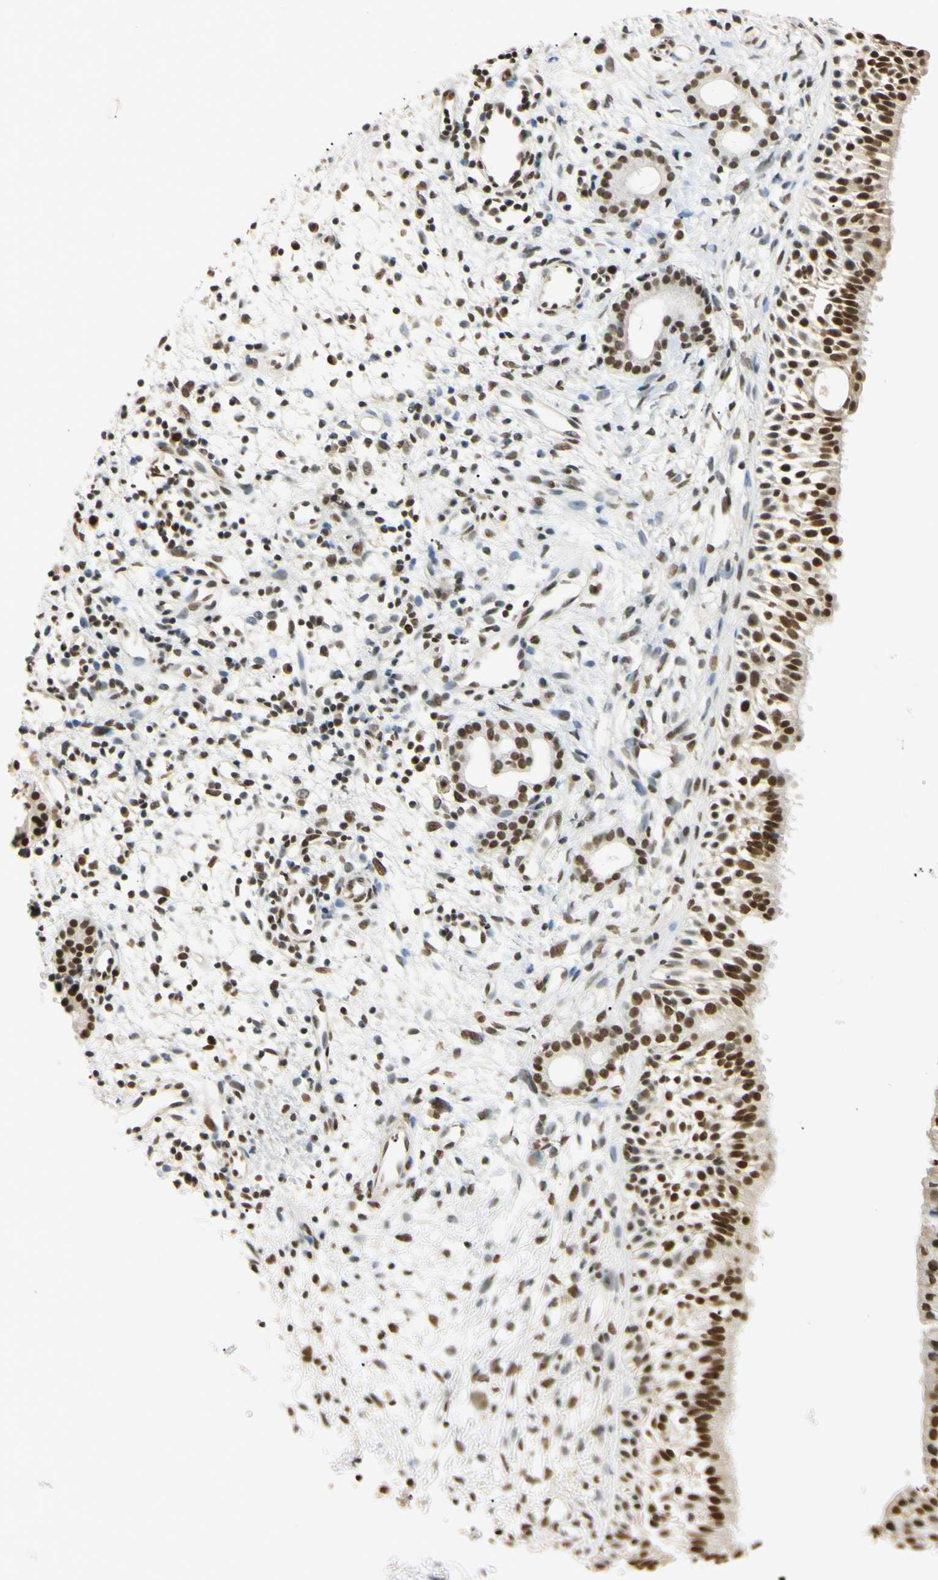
{"staining": {"intensity": "strong", "quantity": ">75%", "location": "nuclear"}, "tissue": "nasopharynx", "cell_type": "Respiratory epithelial cells", "image_type": "normal", "snomed": [{"axis": "morphology", "description": "Normal tissue, NOS"}, {"axis": "topography", "description": "Nasopharynx"}], "caption": "Nasopharynx stained with immunohistochemistry (IHC) reveals strong nuclear positivity in about >75% of respiratory epithelial cells. Using DAB (brown) and hematoxylin (blue) stains, captured at high magnification using brightfield microscopy.", "gene": "SMARCA5", "patient": {"sex": "male", "age": 22}}